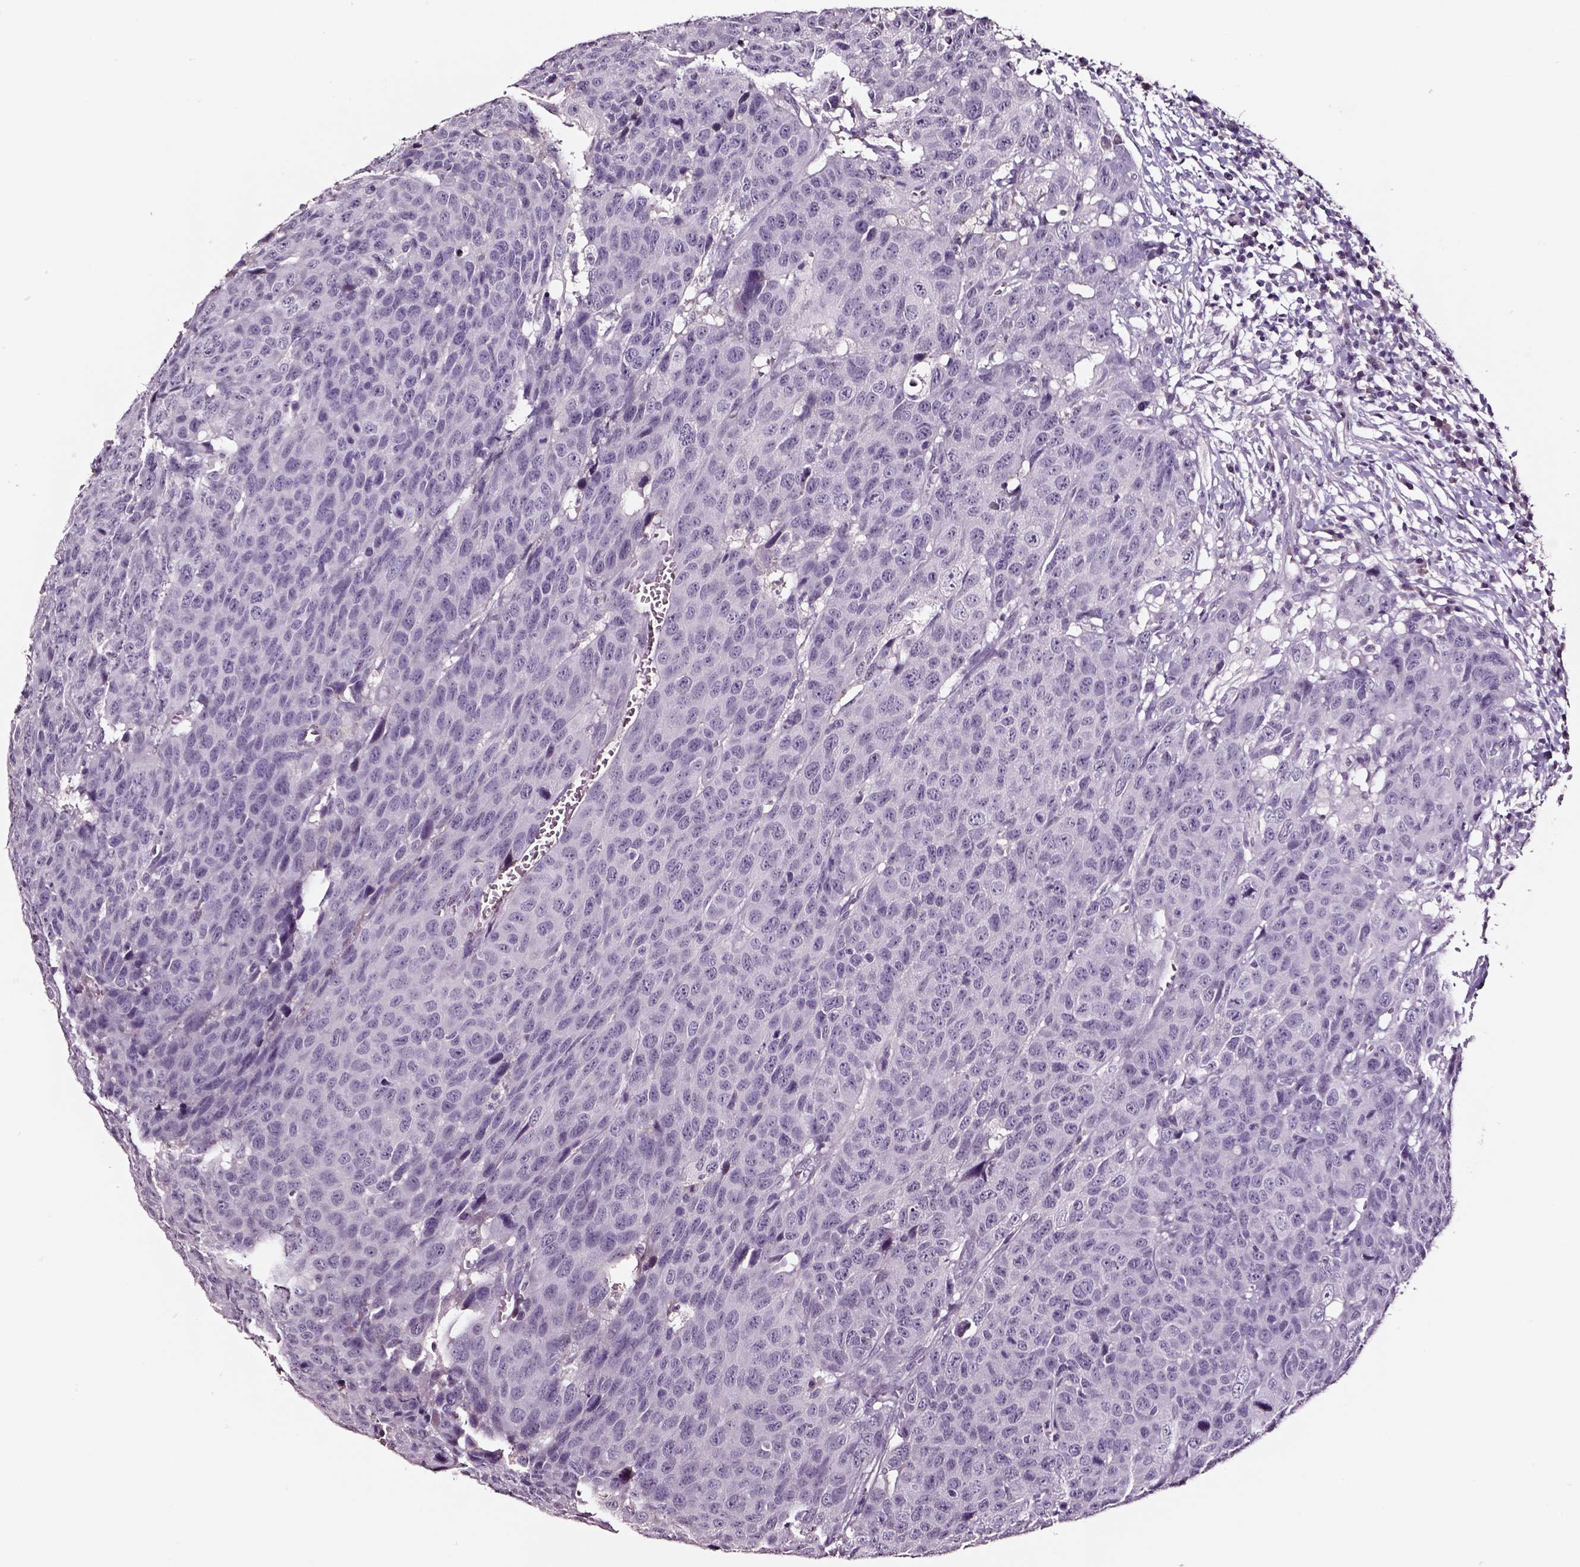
{"staining": {"intensity": "negative", "quantity": "none", "location": "none"}, "tissue": "head and neck cancer", "cell_type": "Tumor cells", "image_type": "cancer", "snomed": [{"axis": "morphology", "description": "Squamous cell carcinoma, NOS"}, {"axis": "topography", "description": "Head-Neck"}], "caption": "A high-resolution image shows immunohistochemistry (IHC) staining of head and neck cancer (squamous cell carcinoma), which demonstrates no significant positivity in tumor cells.", "gene": "SMIM17", "patient": {"sex": "male", "age": 66}}